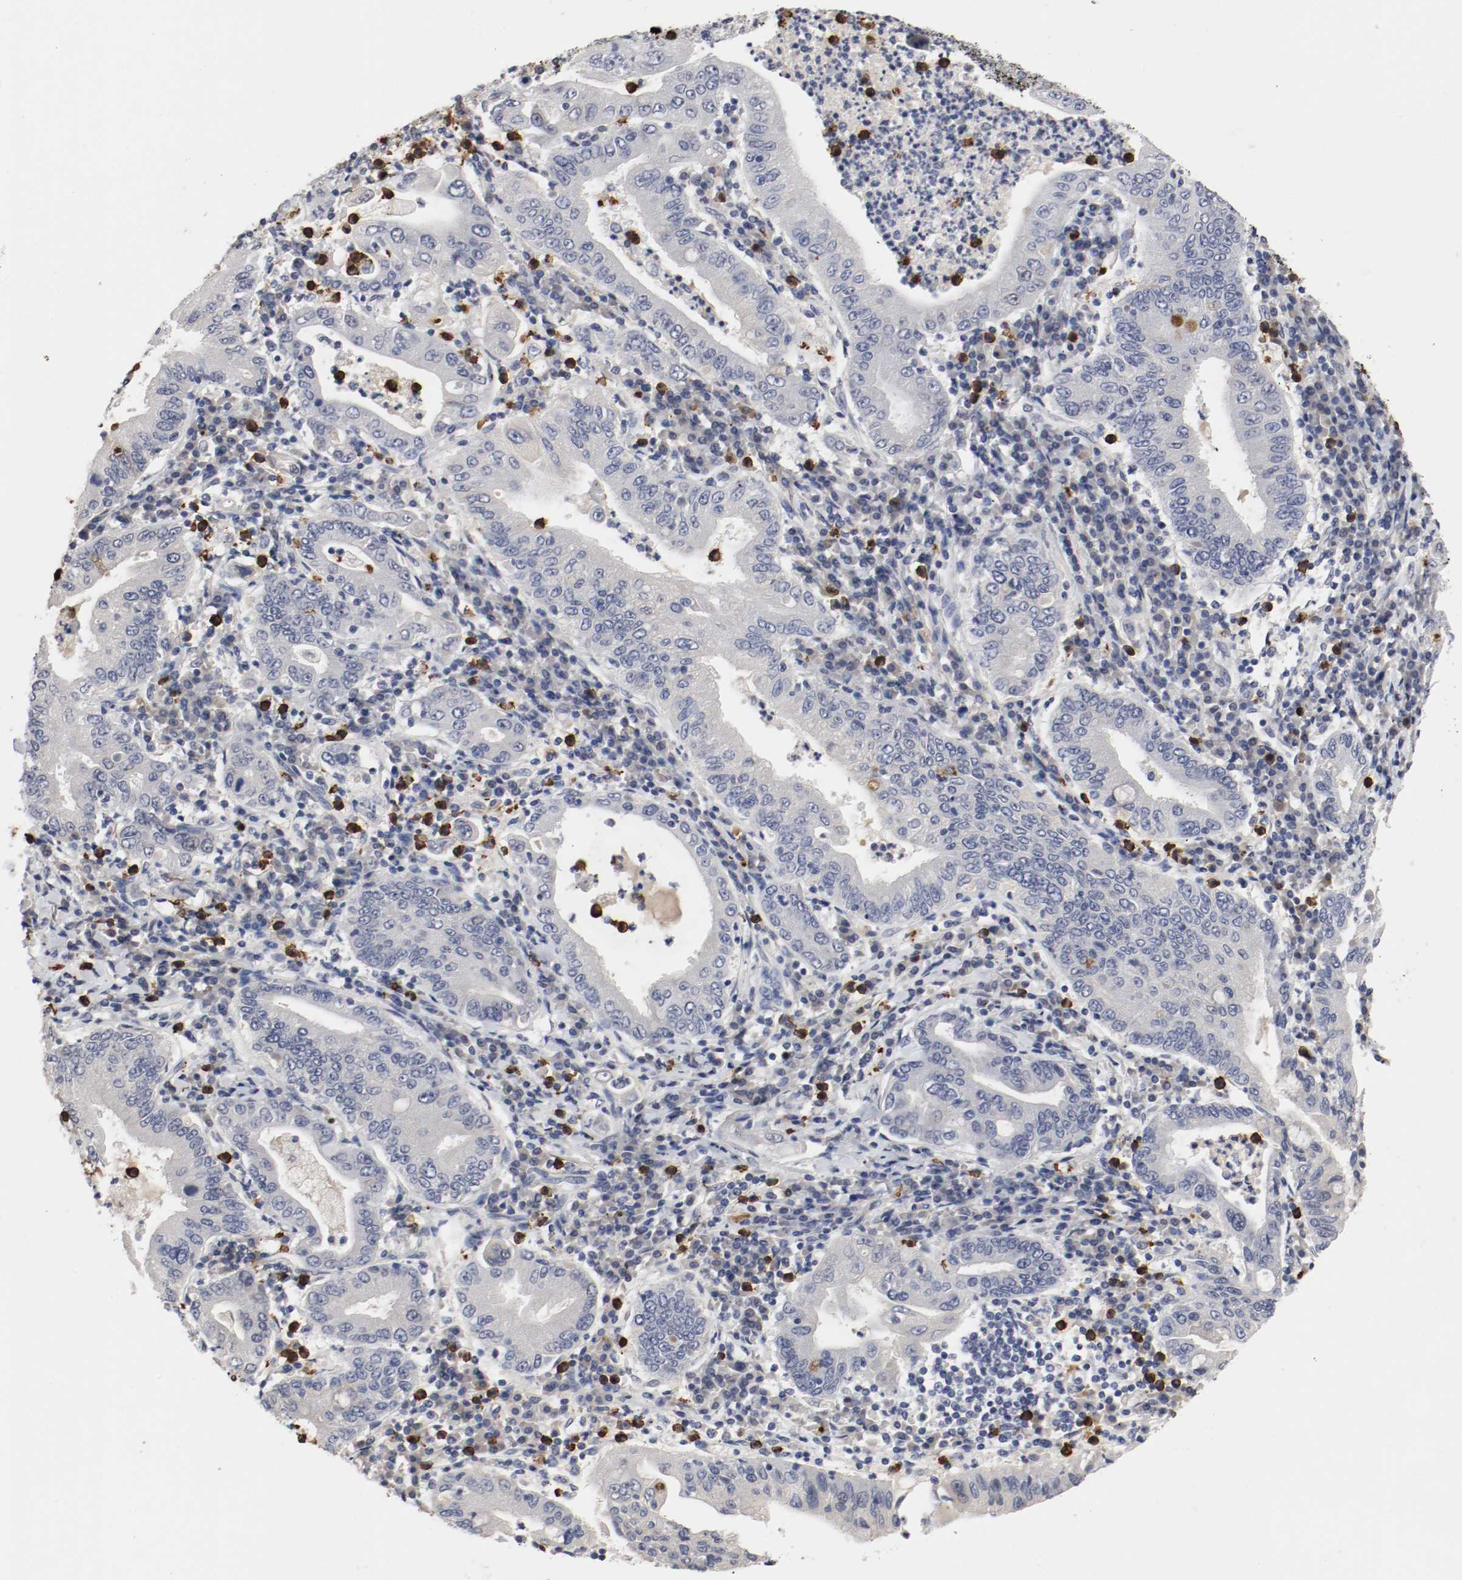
{"staining": {"intensity": "negative", "quantity": "none", "location": "none"}, "tissue": "stomach cancer", "cell_type": "Tumor cells", "image_type": "cancer", "snomed": [{"axis": "morphology", "description": "Normal tissue, NOS"}, {"axis": "morphology", "description": "Adenocarcinoma, NOS"}, {"axis": "topography", "description": "Esophagus"}, {"axis": "topography", "description": "Stomach, upper"}, {"axis": "topography", "description": "Peripheral nerve tissue"}], "caption": "Immunohistochemistry micrograph of stomach cancer stained for a protein (brown), which reveals no staining in tumor cells.", "gene": "CEBPE", "patient": {"sex": "male", "age": 62}}